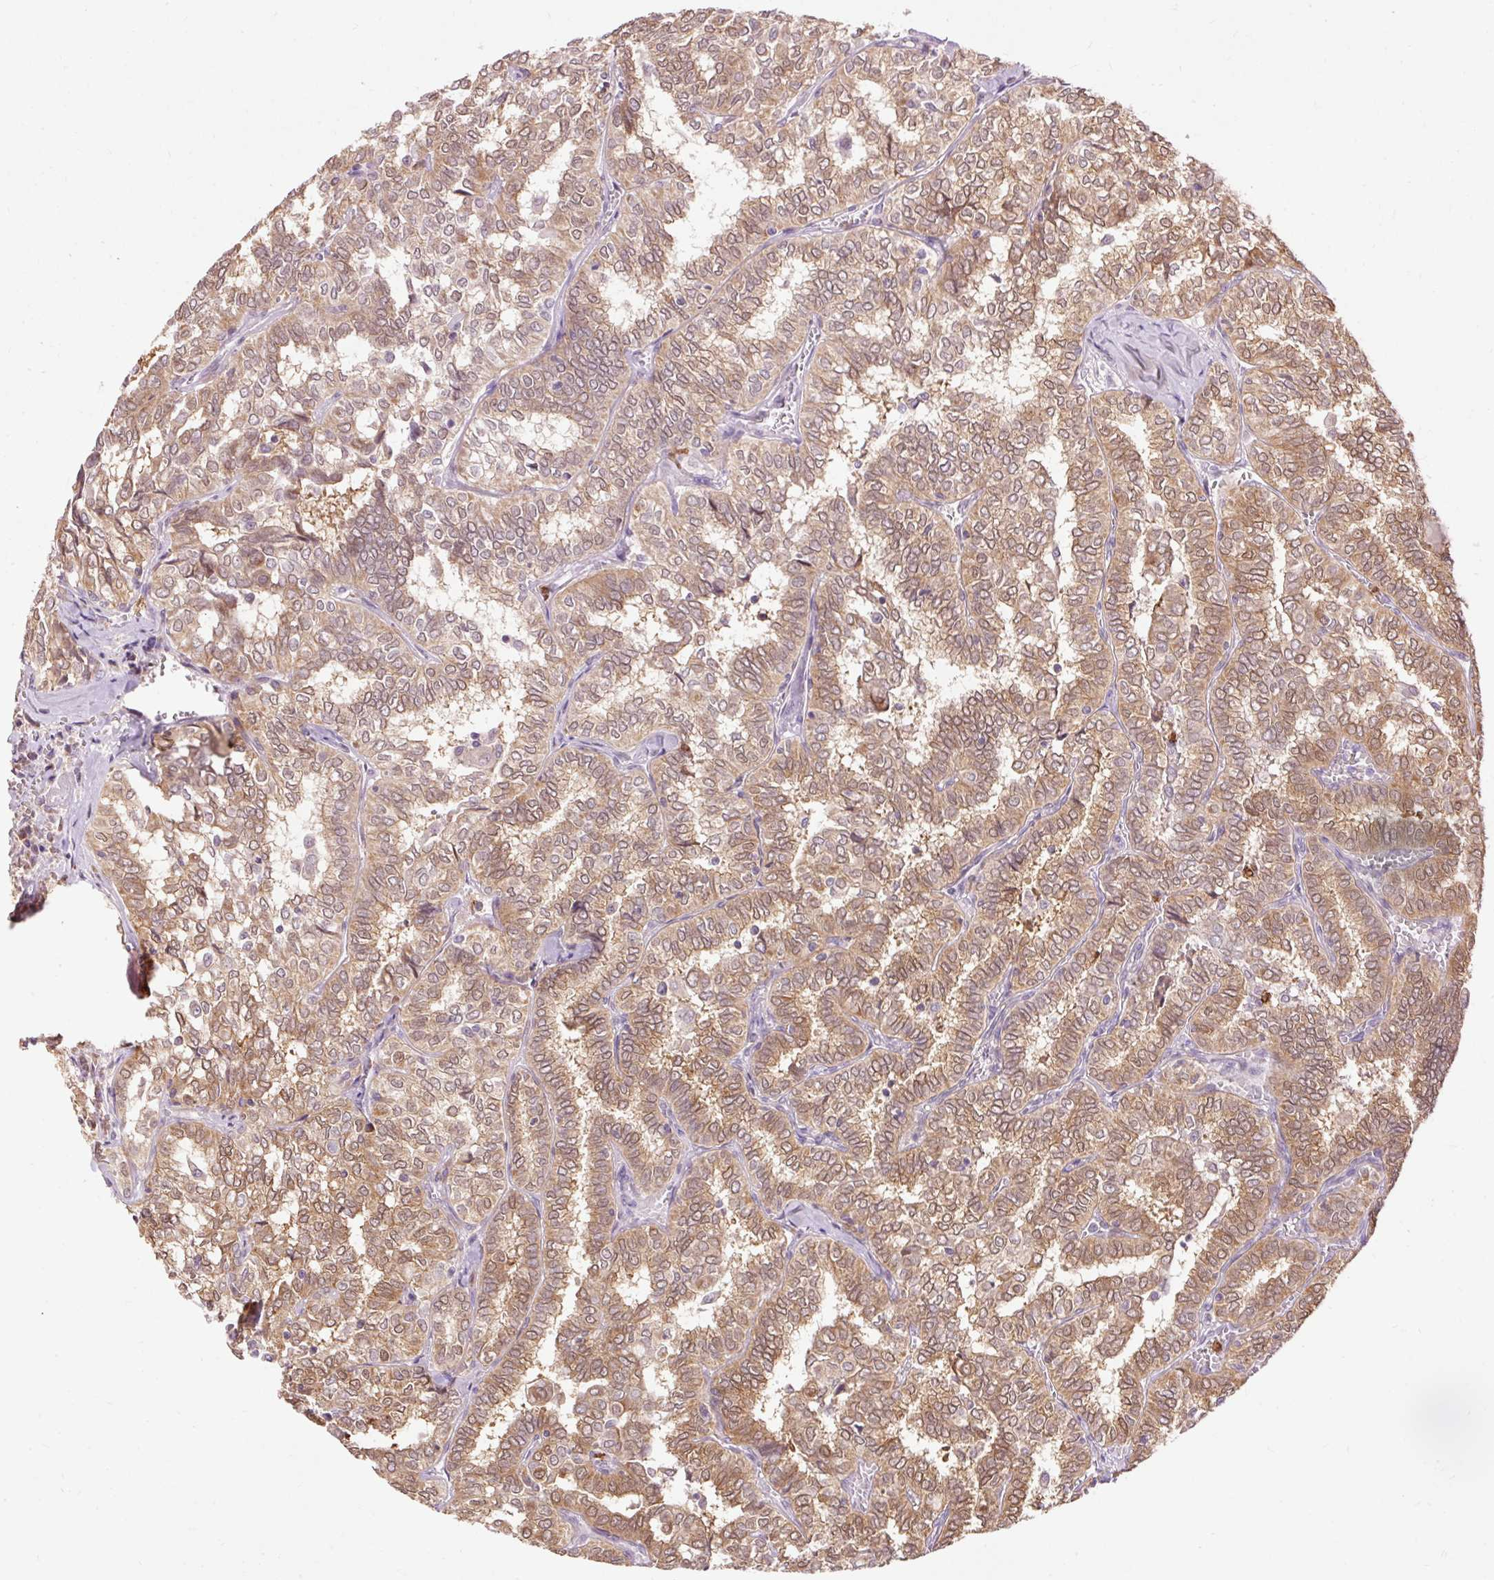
{"staining": {"intensity": "moderate", "quantity": ">75%", "location": "cytoplasmic/membranous,nuclear"}, "tissue": "thyroid cancer", "cell_type": "Tumor cells", "image_type": "cancer", "snomed": [{"axis": "morphology", "description": "Papillary adenocarcinoma, NOS"}, {"axis": "topography", "description": "Thyroid gland"}], "caption": "A brown stain highlights moderate cytoplasmic/membranous and nuclear positivity of a protein in thyroid cancer tumor cells.", "gene": "PRDX5", "patient": {"sex": "female", "age": 30}}